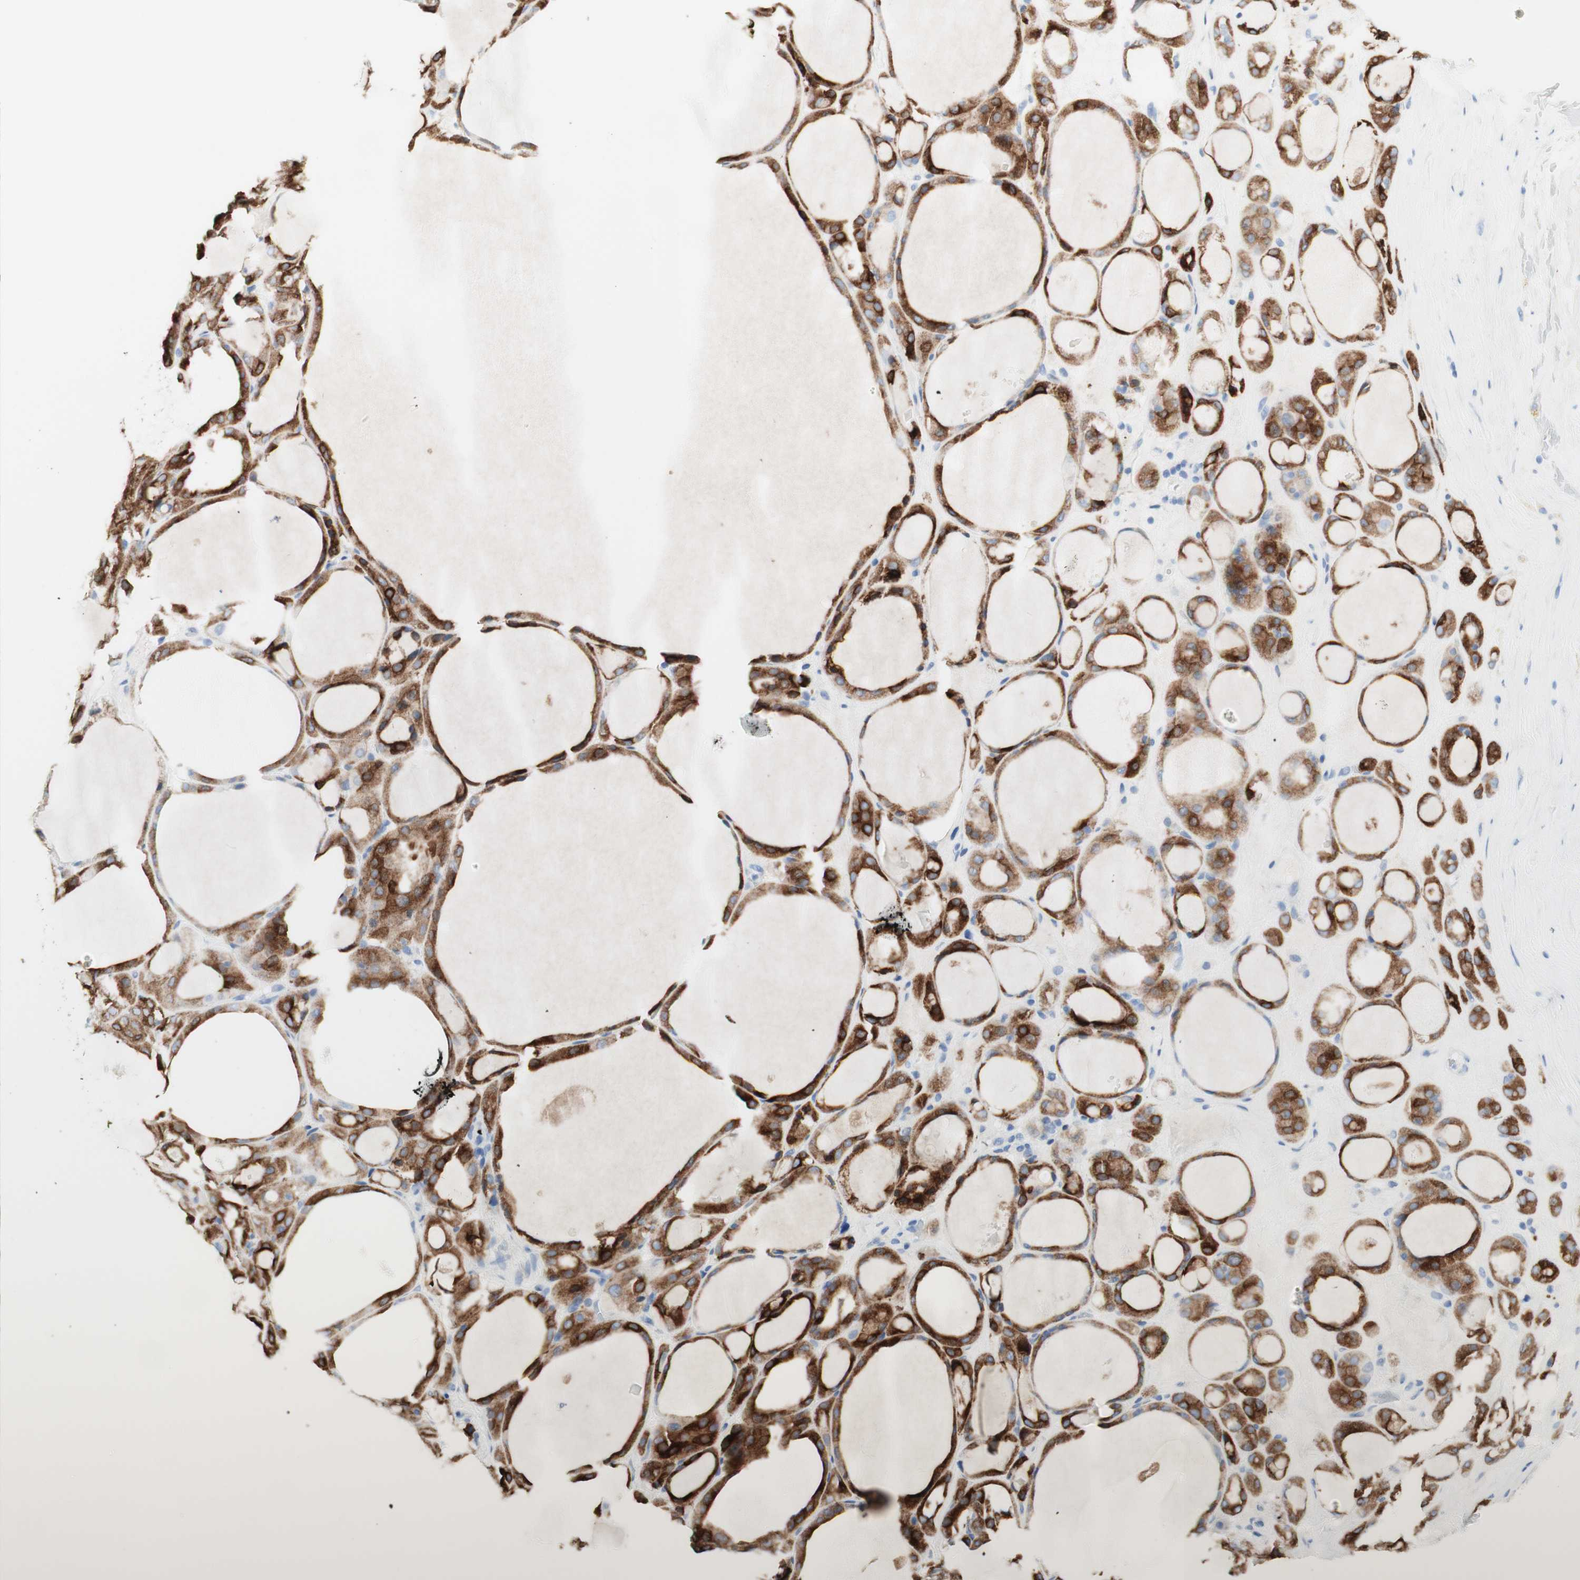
{"staining": {"intensity": "strong", "quantity": ">75%", "location": "cytoplasmic/membranous"}, "tissue": "thyroid gland", "cell_type": "Glandular cells", "image_type": "normal", "snomed": [{"axis": "morphology", "description": "Normal tissue, NOS"}, {"axis": "morphology", "description": "Carcinoma, NOS"}, {"axis": "topography", "description": "Thyroid gland"}], "caption": "DAB immunohistochemical staining of unremarkable human thyroid gland exhibits strong cytoplasmic/membranous protein expression in approximately >75% of glandular cells.", "gene": "TPO", "patient": {"sex": "female", "age": 86}}